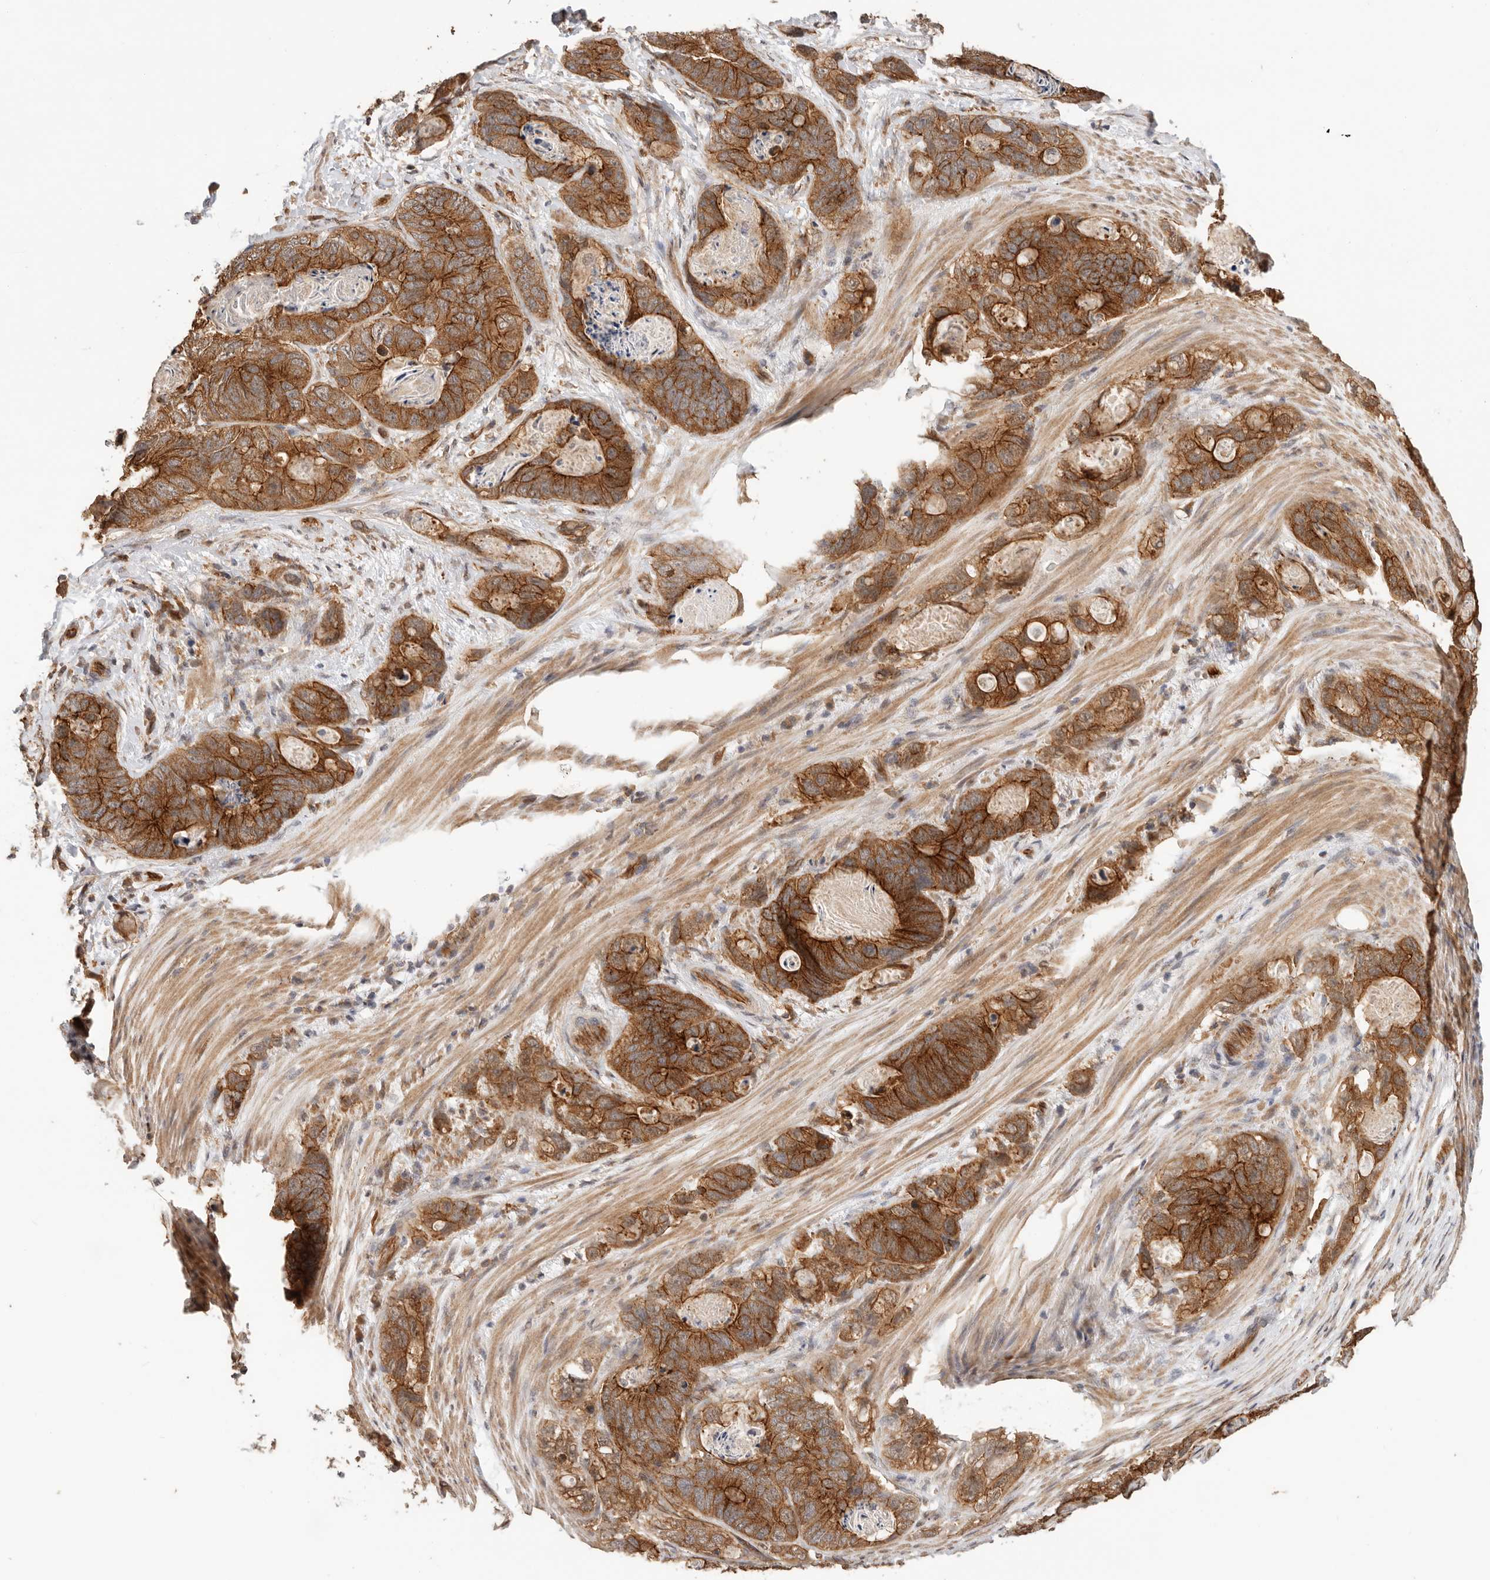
{"staining": {"intensity": "strong", "quantity": ">75%", "location": "cytoplasmic/membranous"}, "tissue": "stomach cancer", "cell_type": "Tumor cells", "image_type": "cancer", "snomed": [{"axis": "morphology", "description": "Normal tissue, NOS"}, {"axis": "morphology", "description": "Adenocarcinoma, NOS"}, {"axis": "topography", "description": "Stomach"}], "caption": "Immunohistochemical staining of human adenocarcinoma (stomach) demonstrates strong cytoplasmic/membranous protein expression in approximately >75% of tumor cells. Nuclei are stained in blue.", "gene": "AFDN", "patient": {"sex": "female", "age": 89}}